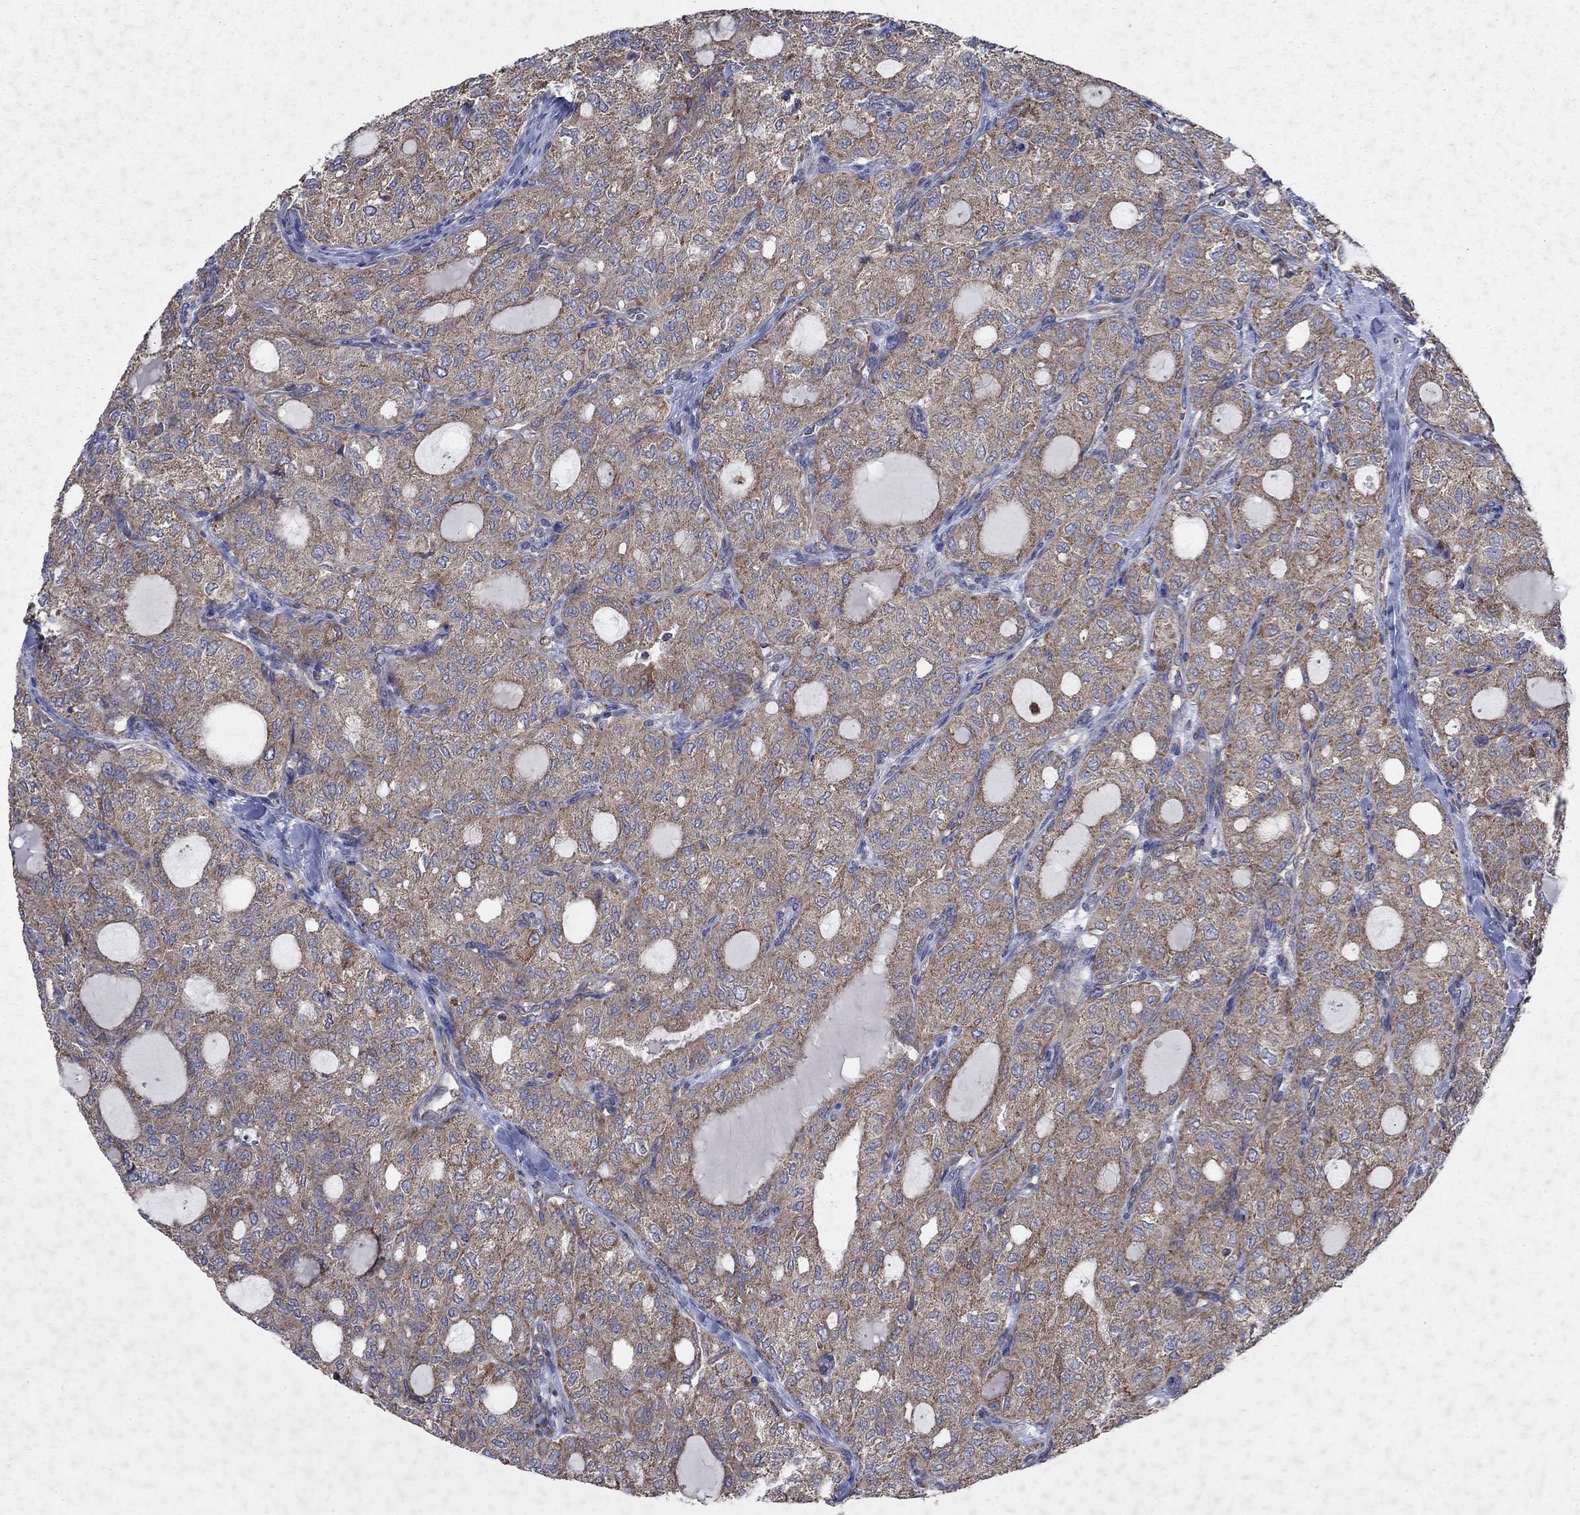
{"staining": {"intensity": "weak", "quantity": ">75%", "location": "cytoplasmic/membranous"}, "tissue": "thyroid cancer", "cell_type": "Tumor cells", "image_type": "cancer", "snomed": [{"axis": "morphology", "description": "Follicular adenoma carcinoma, NOS"}, {"axis": "topography", "description": "Thyroid gland"}], "caption": "Thyroid follicular adenoma carcinoma stained for a protein (brown) exhibits weak cytoplasmic/membranous positive staining in about >75% of tumor cells.", "gene": "NCEH1", "patient": {"sex": "male", "age": 75}}